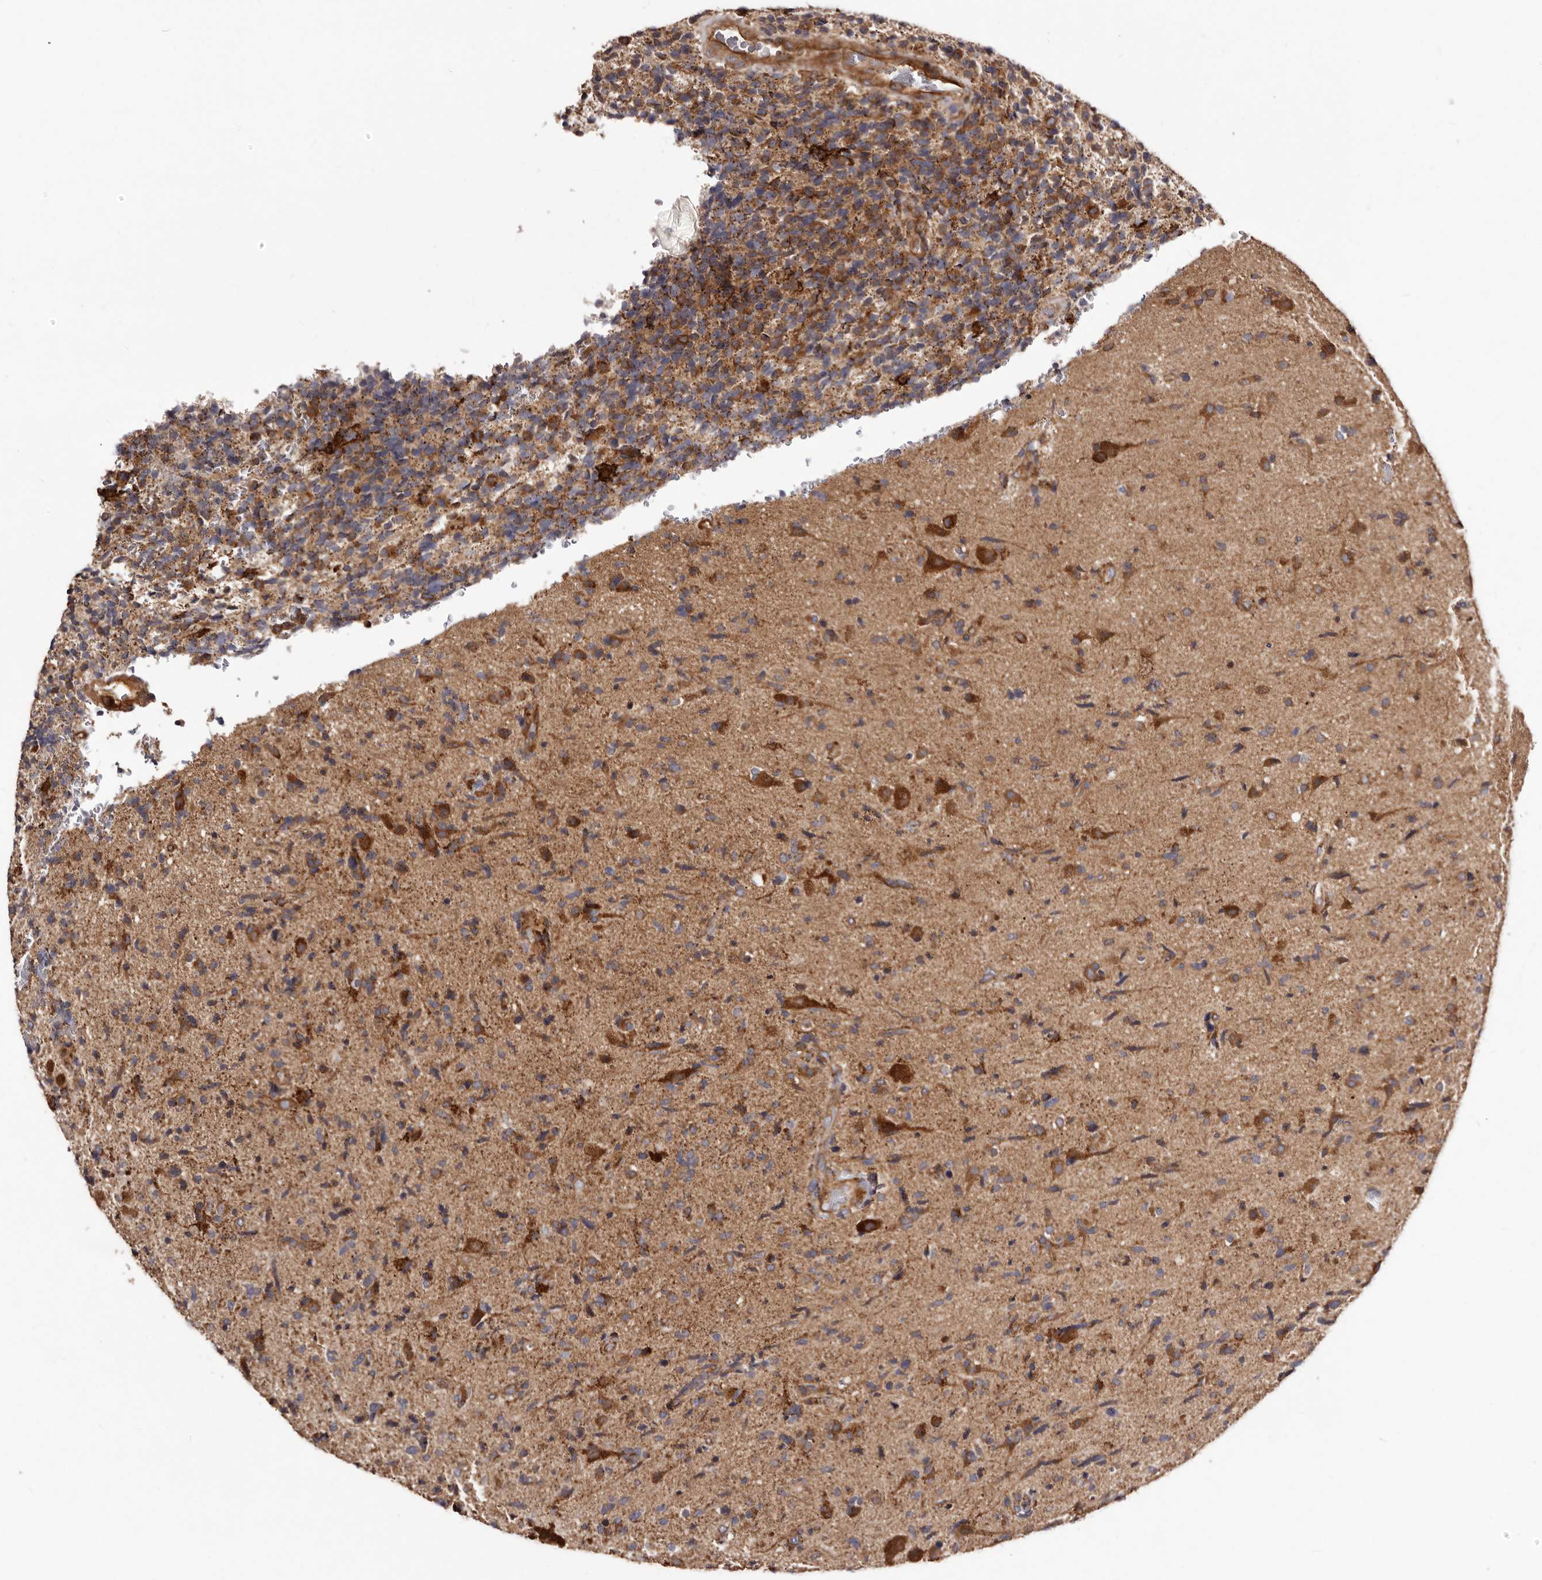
{"staining": {"intensity": "moderate", "quantity": ">75%", "location": "cytoplasmic/membranous"}, "tissue": "glioma", "cell_type": "Tumor cells", "image_type": "cancer", "snomed": [{"axis": "morphology", "description": "Glioma, malignant, High grade"}, {"axis": "topography", "description": "Brain"}], "caption": "DAB immunohistochemical staining of malignant high-grade glioma reveals moderate cytoplasmic/membranous protein positivity in approximately >75% of tumor cells. (DAB = brown stain, brightfield microscopy at high magnification).", "gene": "LUZP1", "patient": {"sex": "male", "age": 72}}